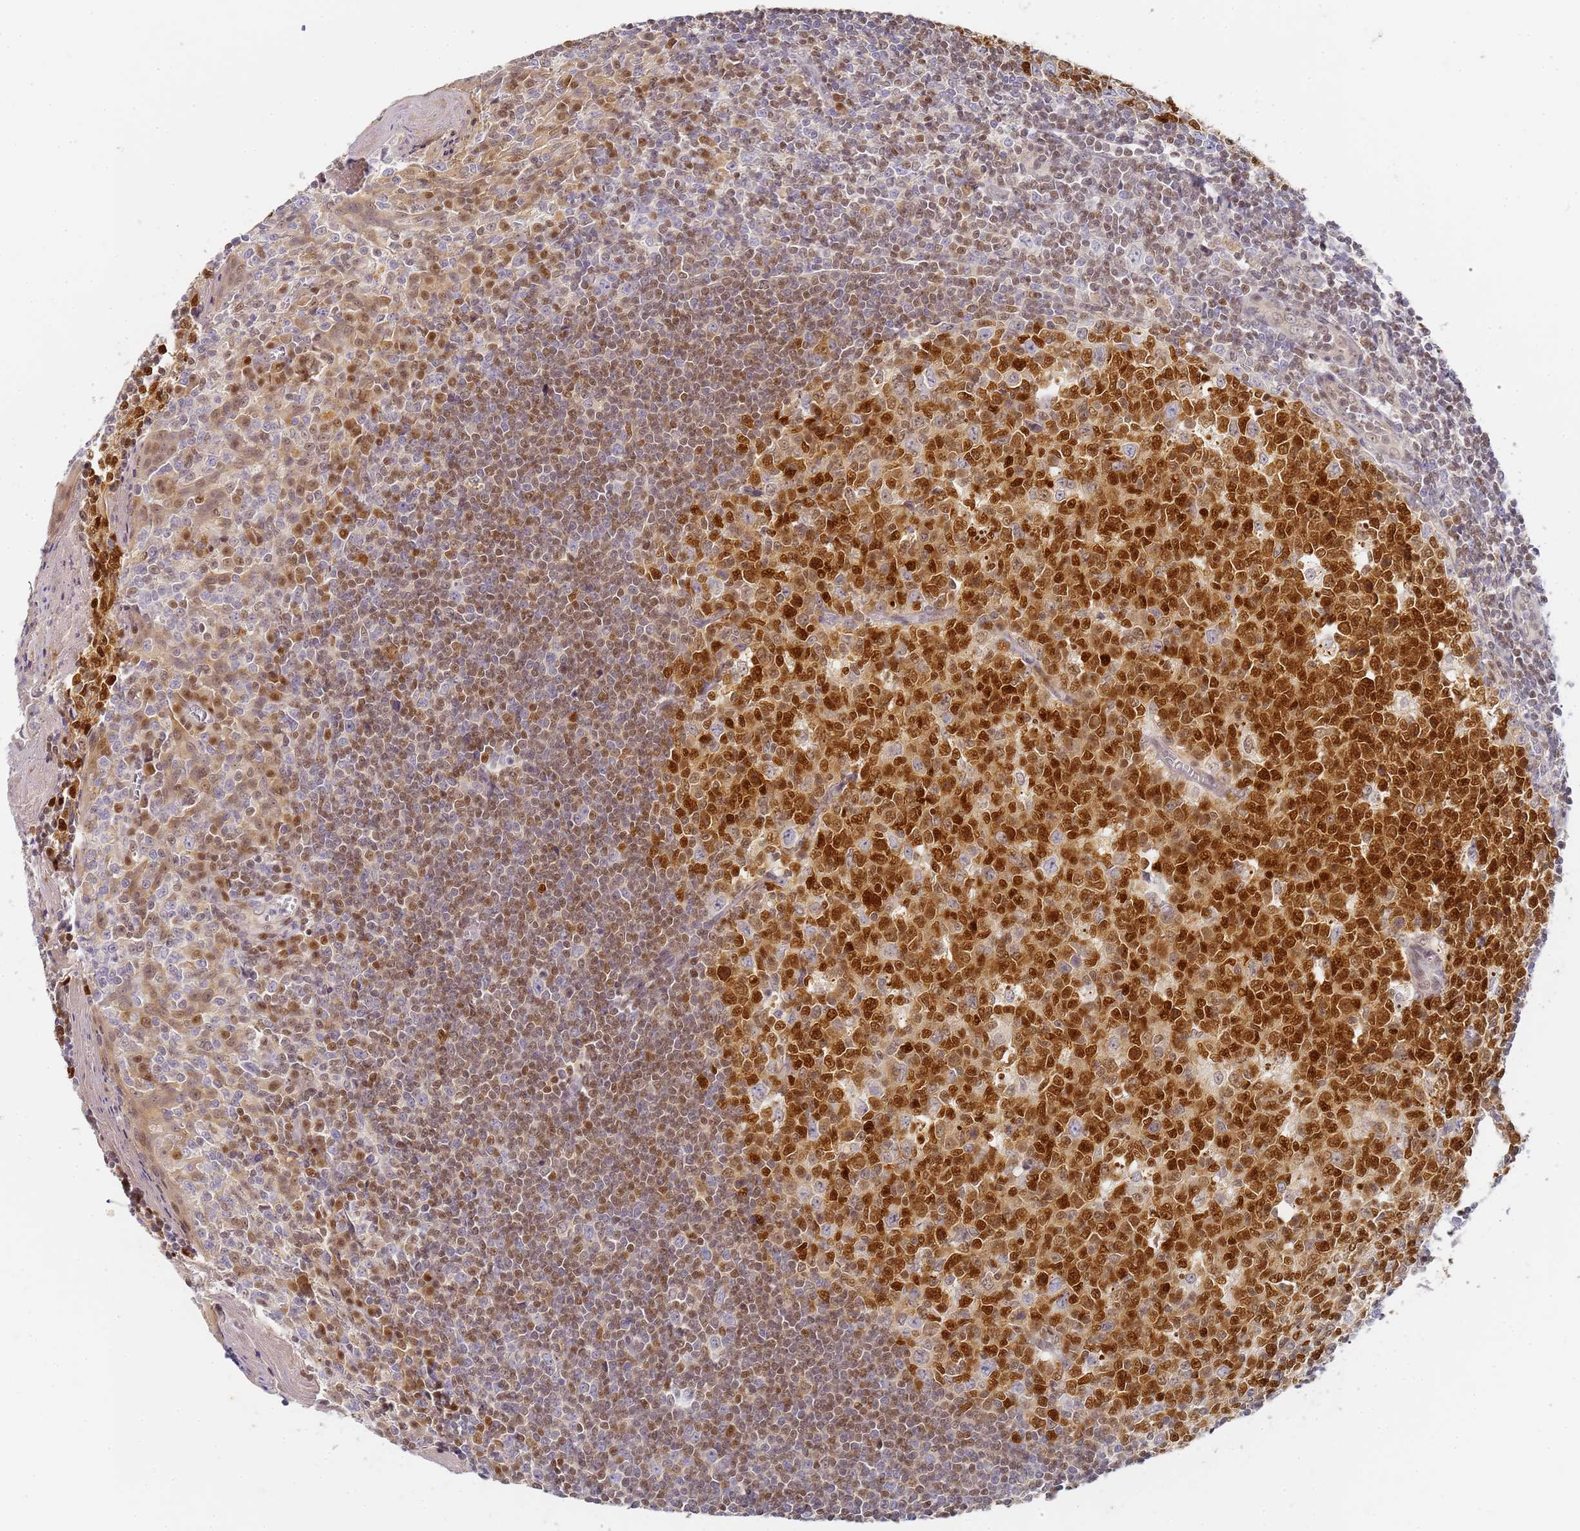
{"staining": {"intensity": "strong", "quantity": ">75%", "location": "cytoplasmic/membranous,nuclear"}, "tissue": "tonsil", "cell_type": "Germinal center cells", "image_type": "normal", "snomed": [{"axis": "morphology", "description": "Normal tissue, NOS"}, {"axis": "topography", "description": "Tonsil"}], "caption": "Strong cytoplasmic/membranous,nuclear protein staining is seen in about >75% of germinal center cells in tonsil.", "gene": "HMCES", "patient": {"sex": "male", "age": 27}}